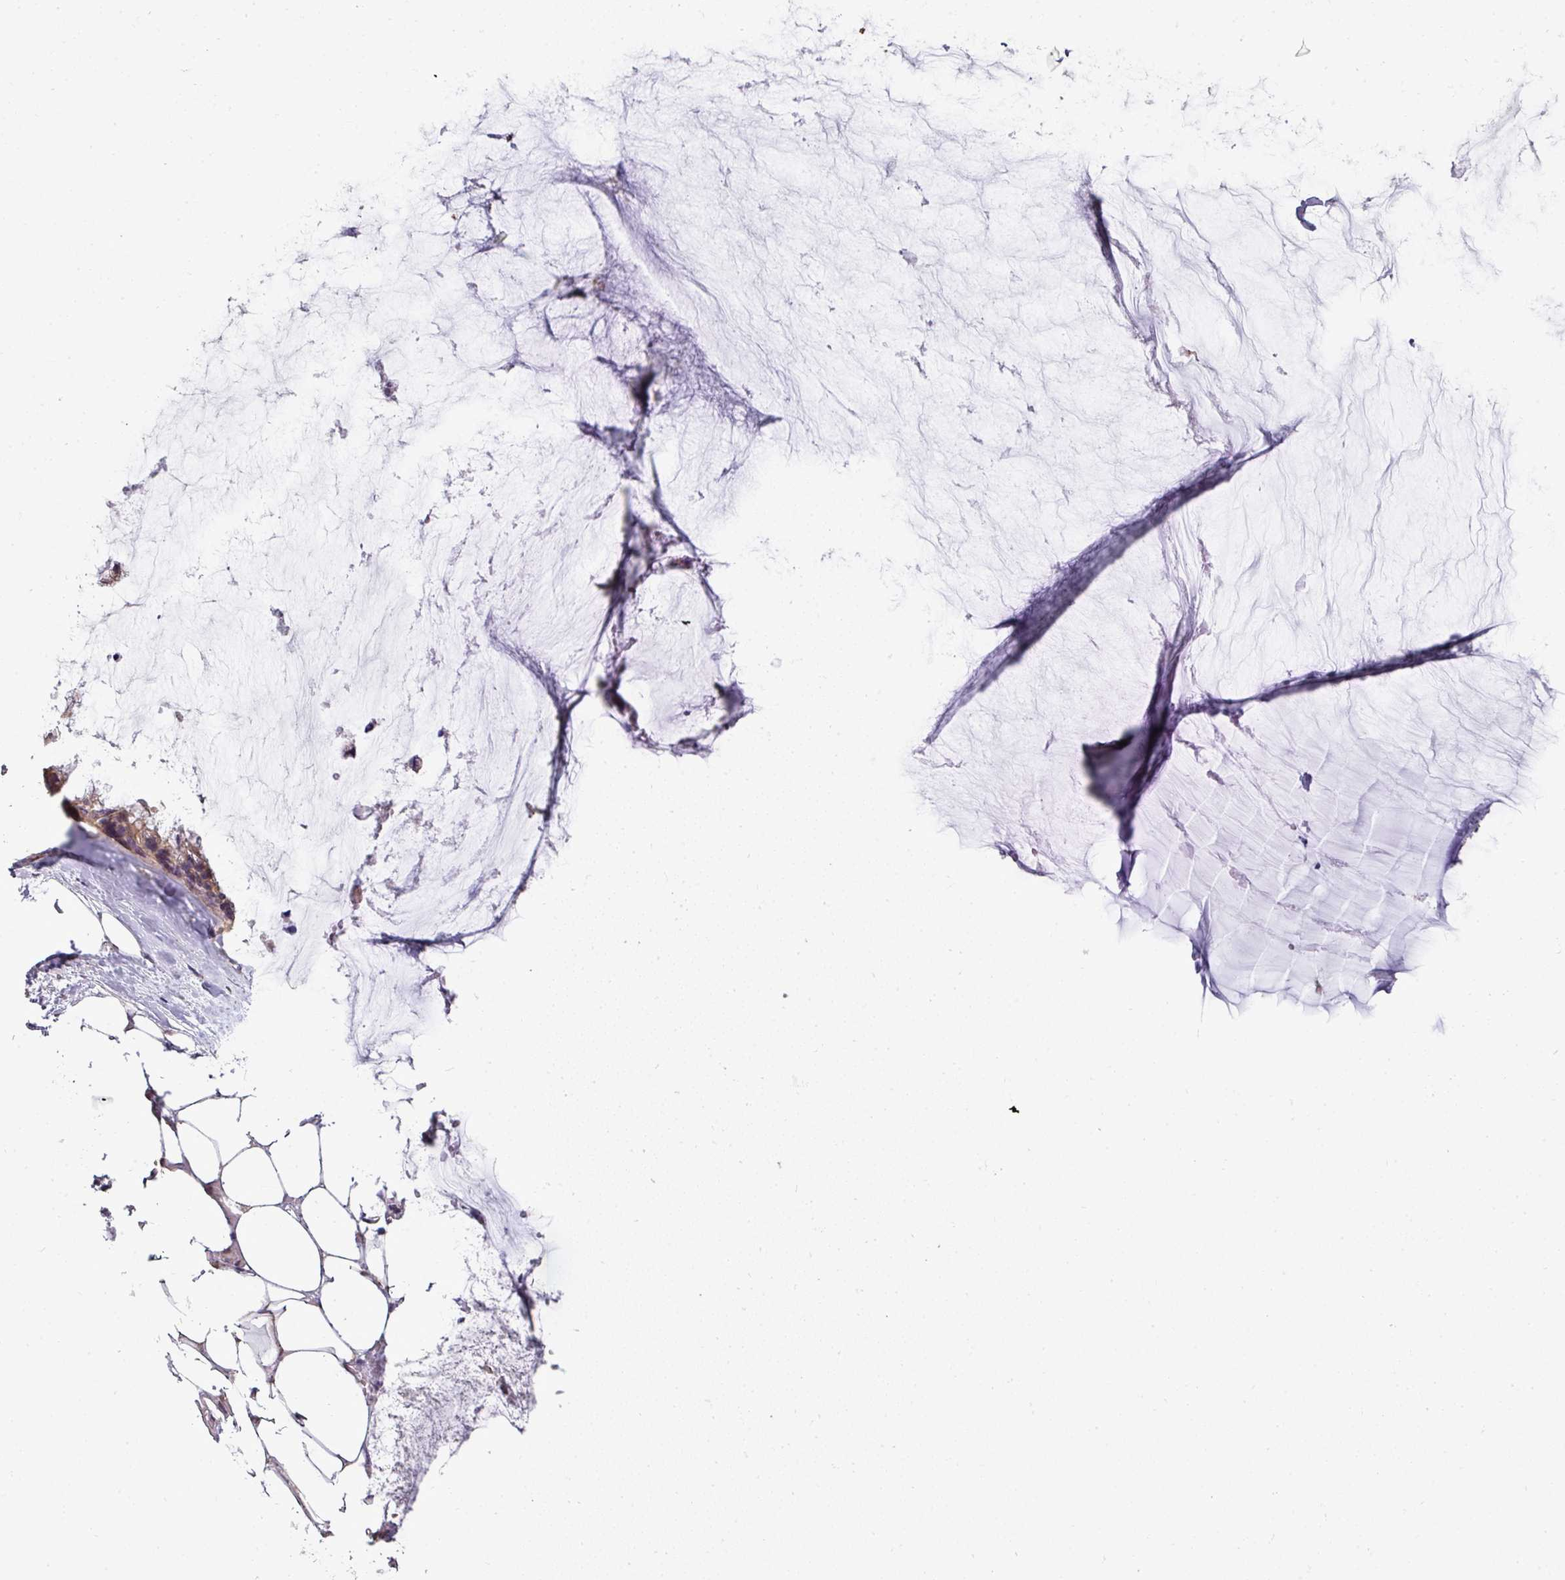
{"staining": {"intensity": "weak", "quantity": "25%-75%", "location": "cytoplasmic/membranous"}, "tissue": "ovarian cancer", "cell_type": "Tumor cells", "image_type": "cancer", "snomed": [{"axis": "morphology", "description": "Cystadenocarcinoma, mucinous, NOS"}, {"axis": "topography", "description": "Ovary"}], "caption": "A brown stain labels weak cytoplasmic/membranous staining of a protein in human ovarian cancer tumor cells. (Brightfield microscopy of DAB IHC at high magnification).", "gene": "JPH2", "patient": {"sex": "female", "age": 39}}